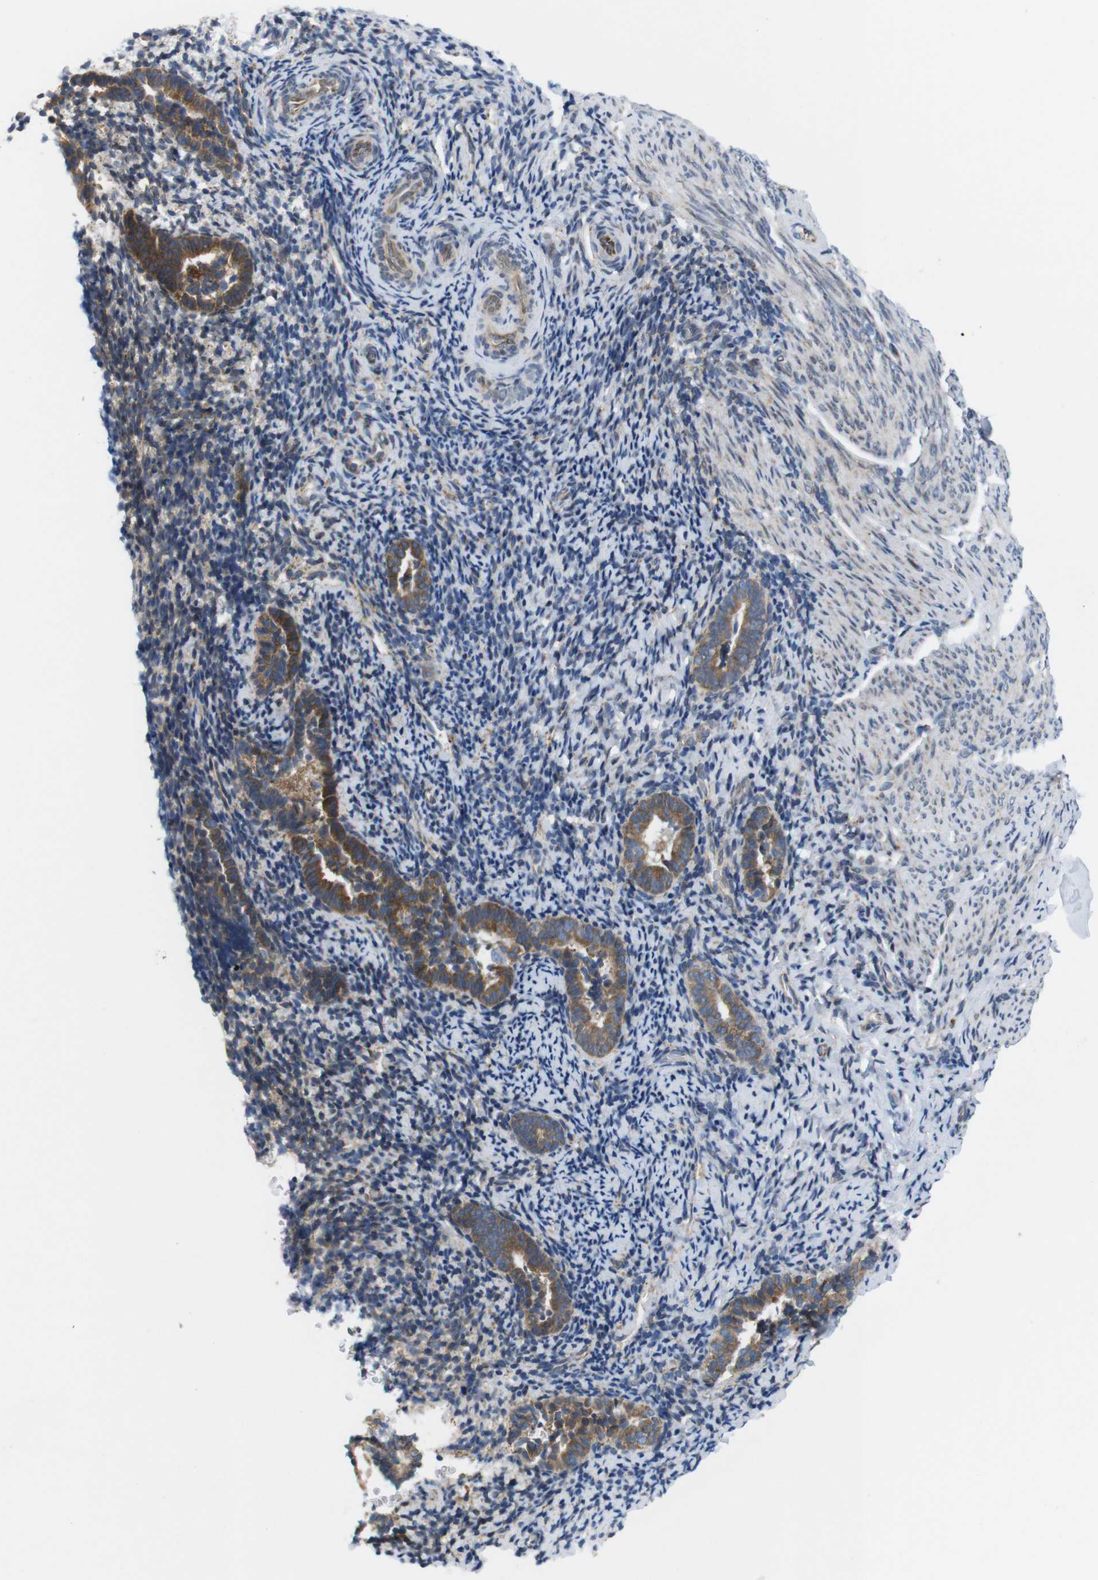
{"staining": {"intensity": "negative", "quantity": "none", "location": "none"}, "tissue": "endometrium", "cell_type": "Cells in endometrial stroma", "image_type": "normal", "snomed": [{"axis": "morphology", "description": "Normal tissue, NOS"}, {"axis": "topography", "description": "Endometrium"}], "caption": "IHC micrograph of benign endometrium: human endometrium stained with DAB demonstrates no significant protein expression in cells in endometrial stroma.", "gene": "HACD3", "patient": {"sex": "female", "age": 51}}